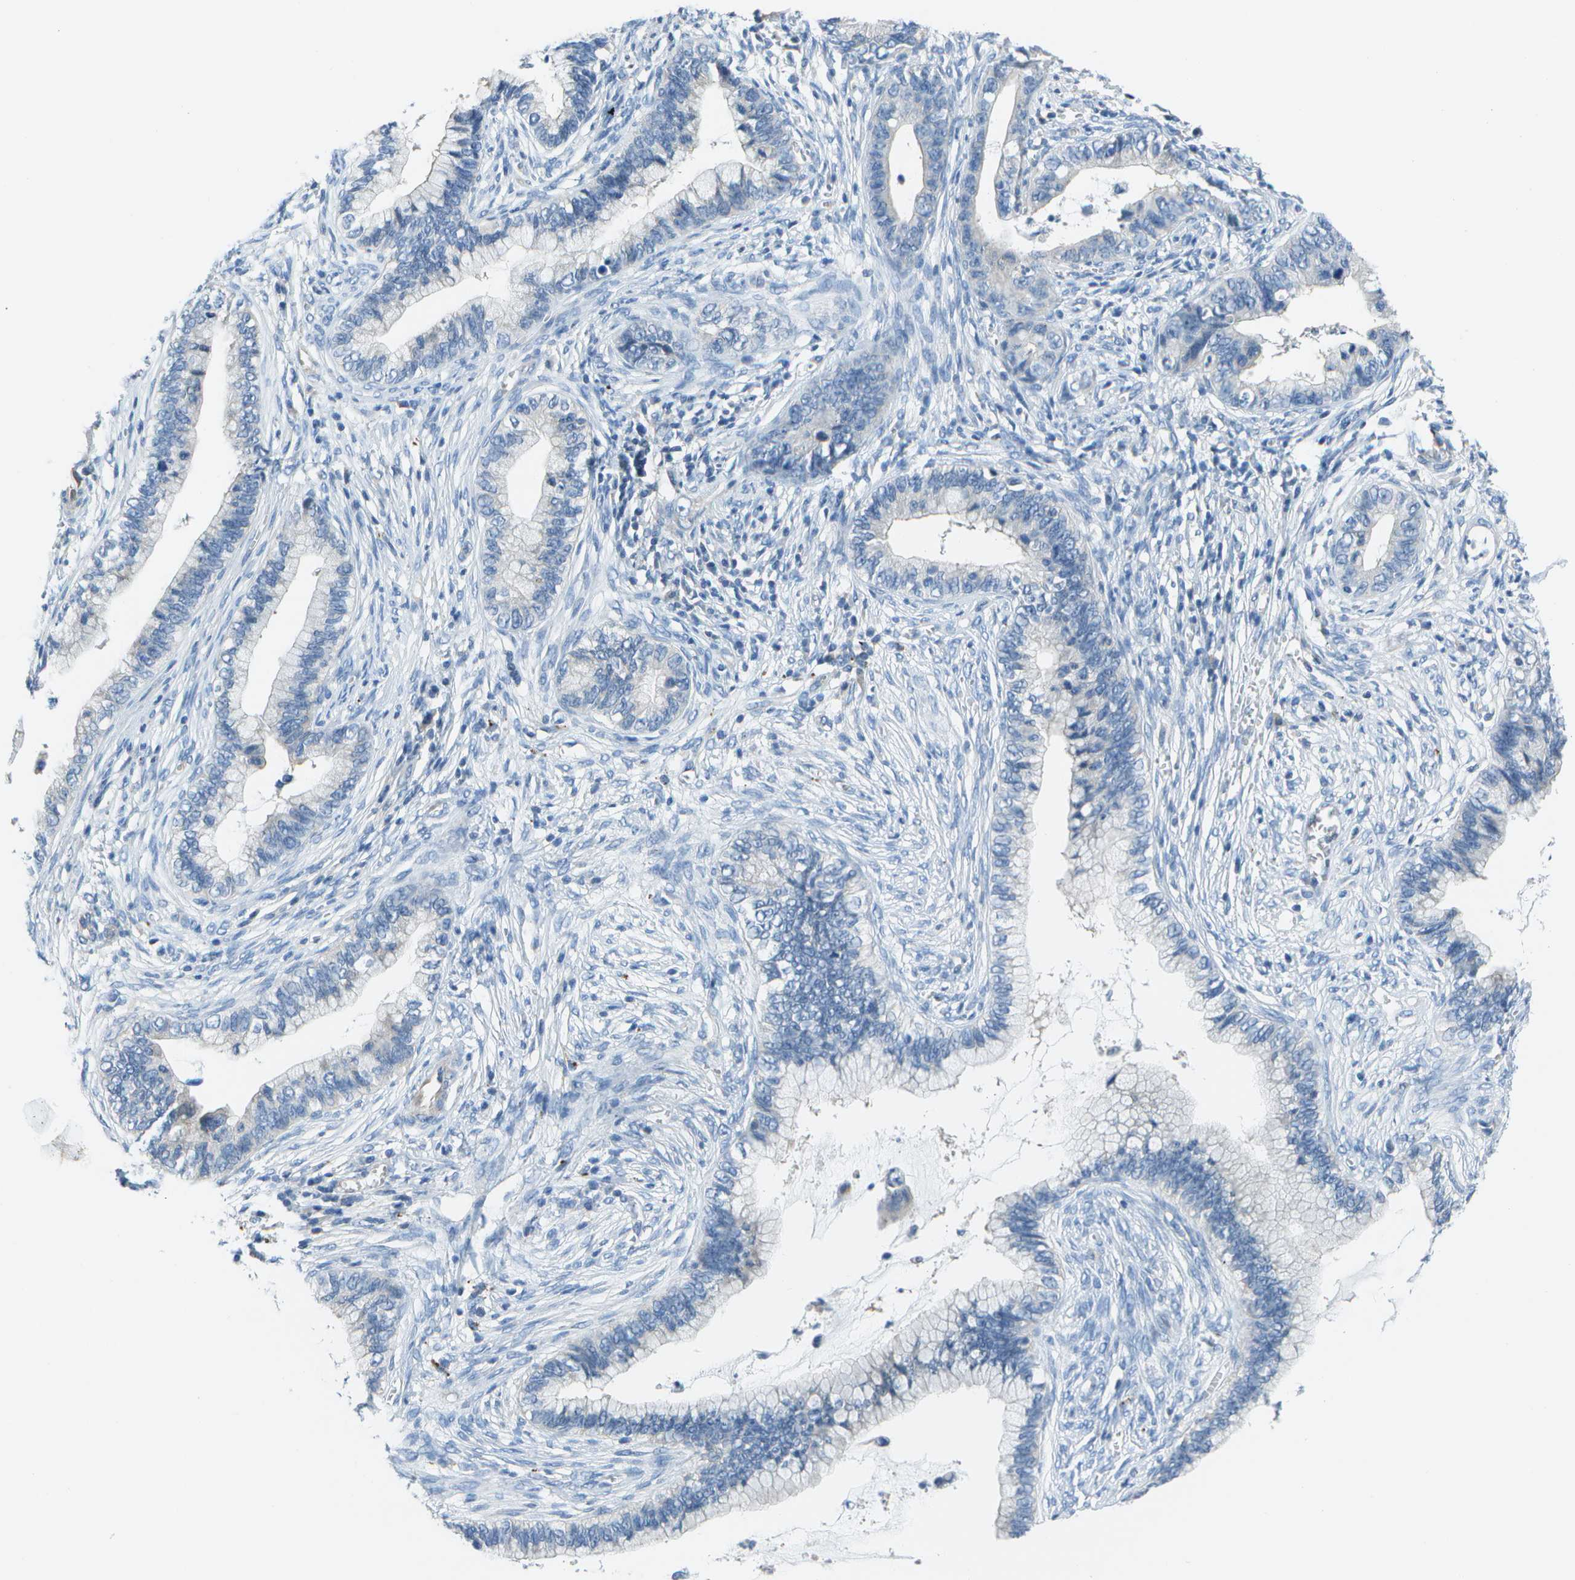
{"staining": {"intensity": "negative", "quantity": "none", "location": "none"}, "tissue": "cervical cancer", "cell_type": "Tumor cells", "image_type": "cancer", "snomed": [{"axis": "morphology", "description": "Adenocarcinoma, NOS"}, {"axis": "topography", "description": "Cervix"}], "caption": "The histopathology image exhibits no staining of tumor cells in adenocarcinoma (cervical).", "gene": "DCT", "patient": {"sex": "female", "age": 44}}